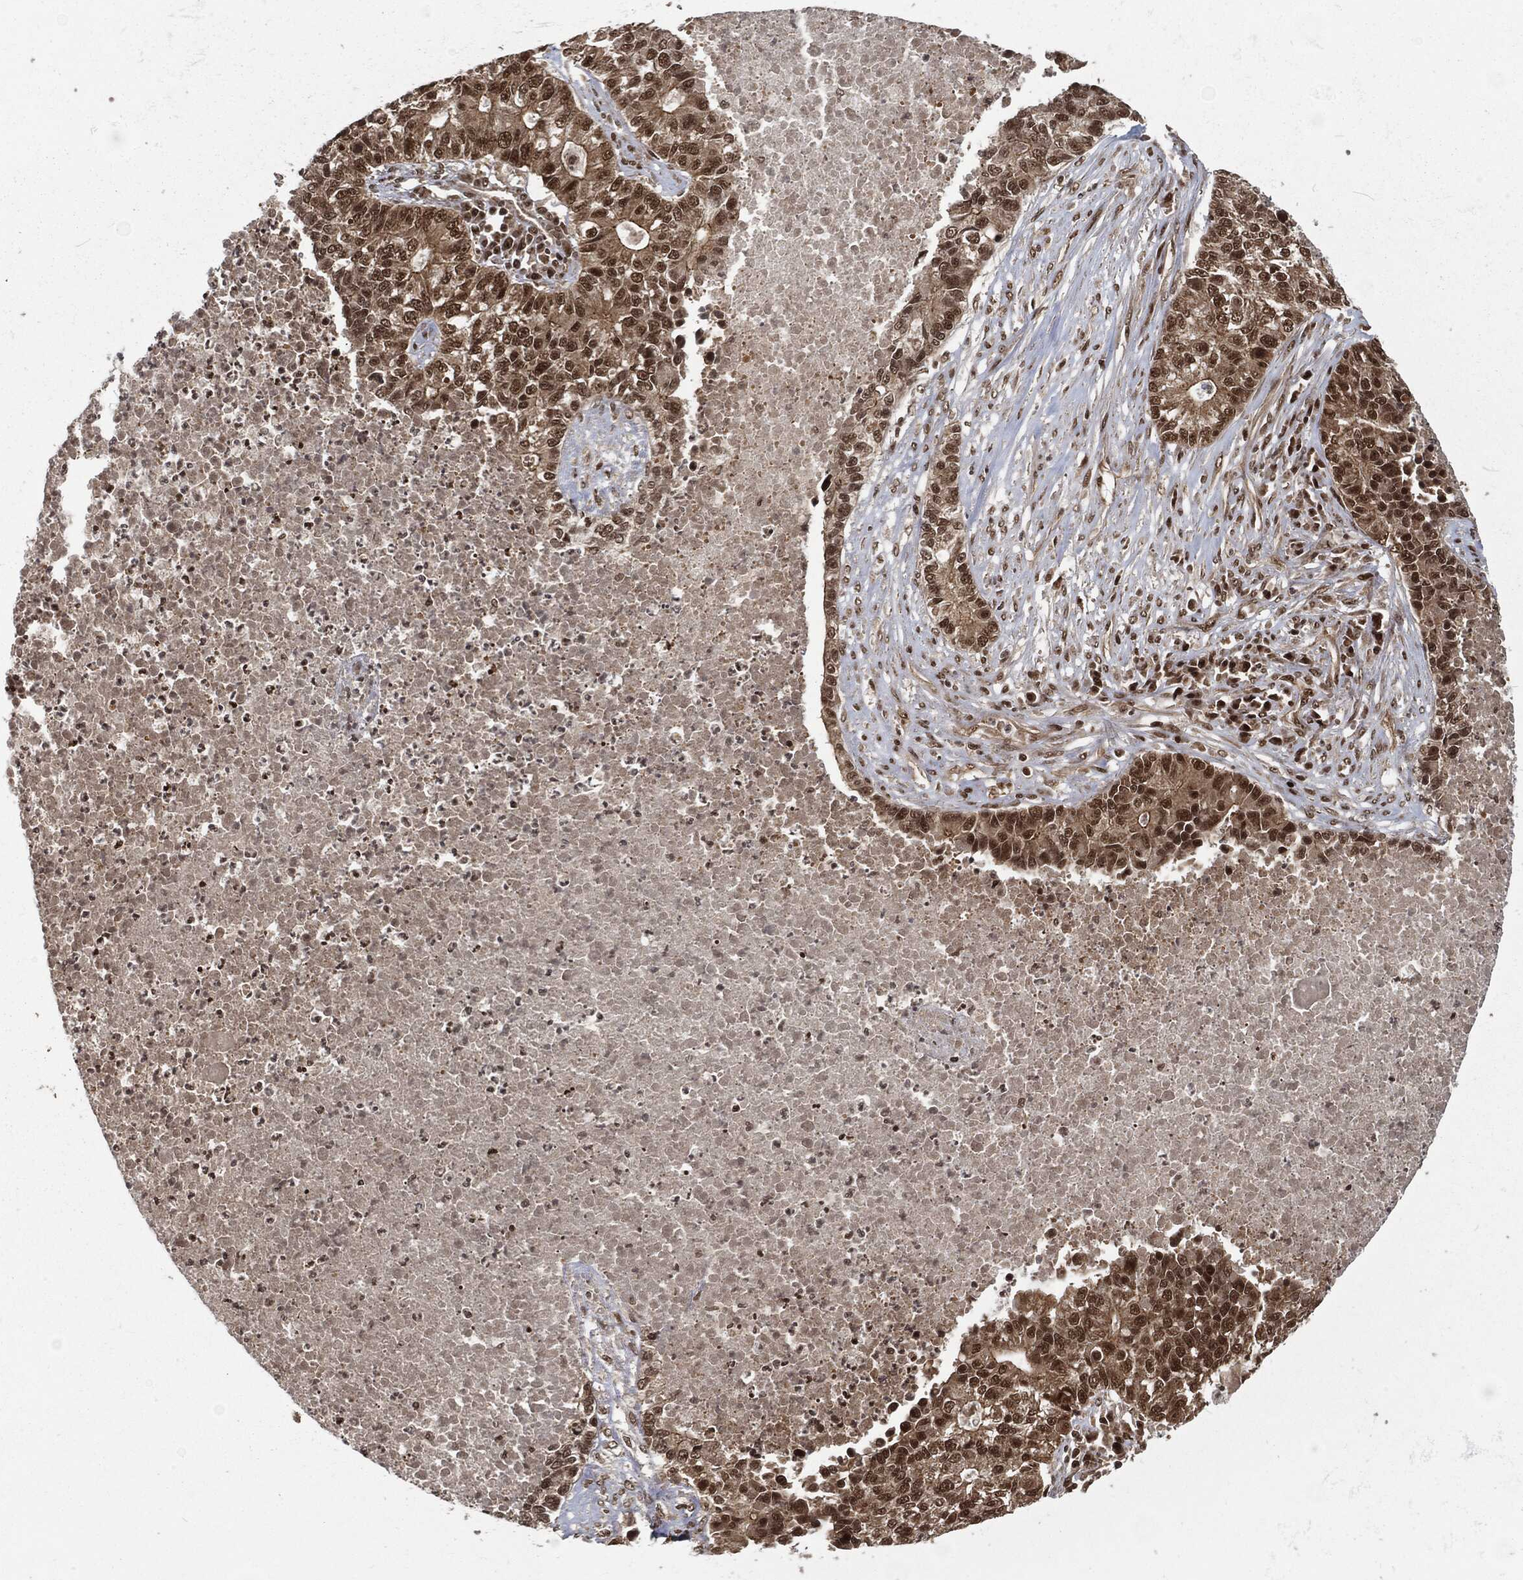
{"staining": {"intensity": "strong", "quantity": "<25%", "location": "nuclear"}, "tissue": "lung cancer", "cell_type": "Tumor cells", "image_type": "cancer", "snomed": [{"axis": "morphology", "description": "Adenocarcinoma, NOS"}, {"axis": "topography", "description": "Lung"}], "caption": "IHC micrograph of neoplastic tissue: human adenocarcinoma (lung) stained using immunohistochemistry (IHC) shows medium levels of strong protein expression localized specifically in the nuclear of tumor cells, appearing as a nuclear brown color.", "gene": "NGRN", "patient": {"sex": "male", "age": 57}}